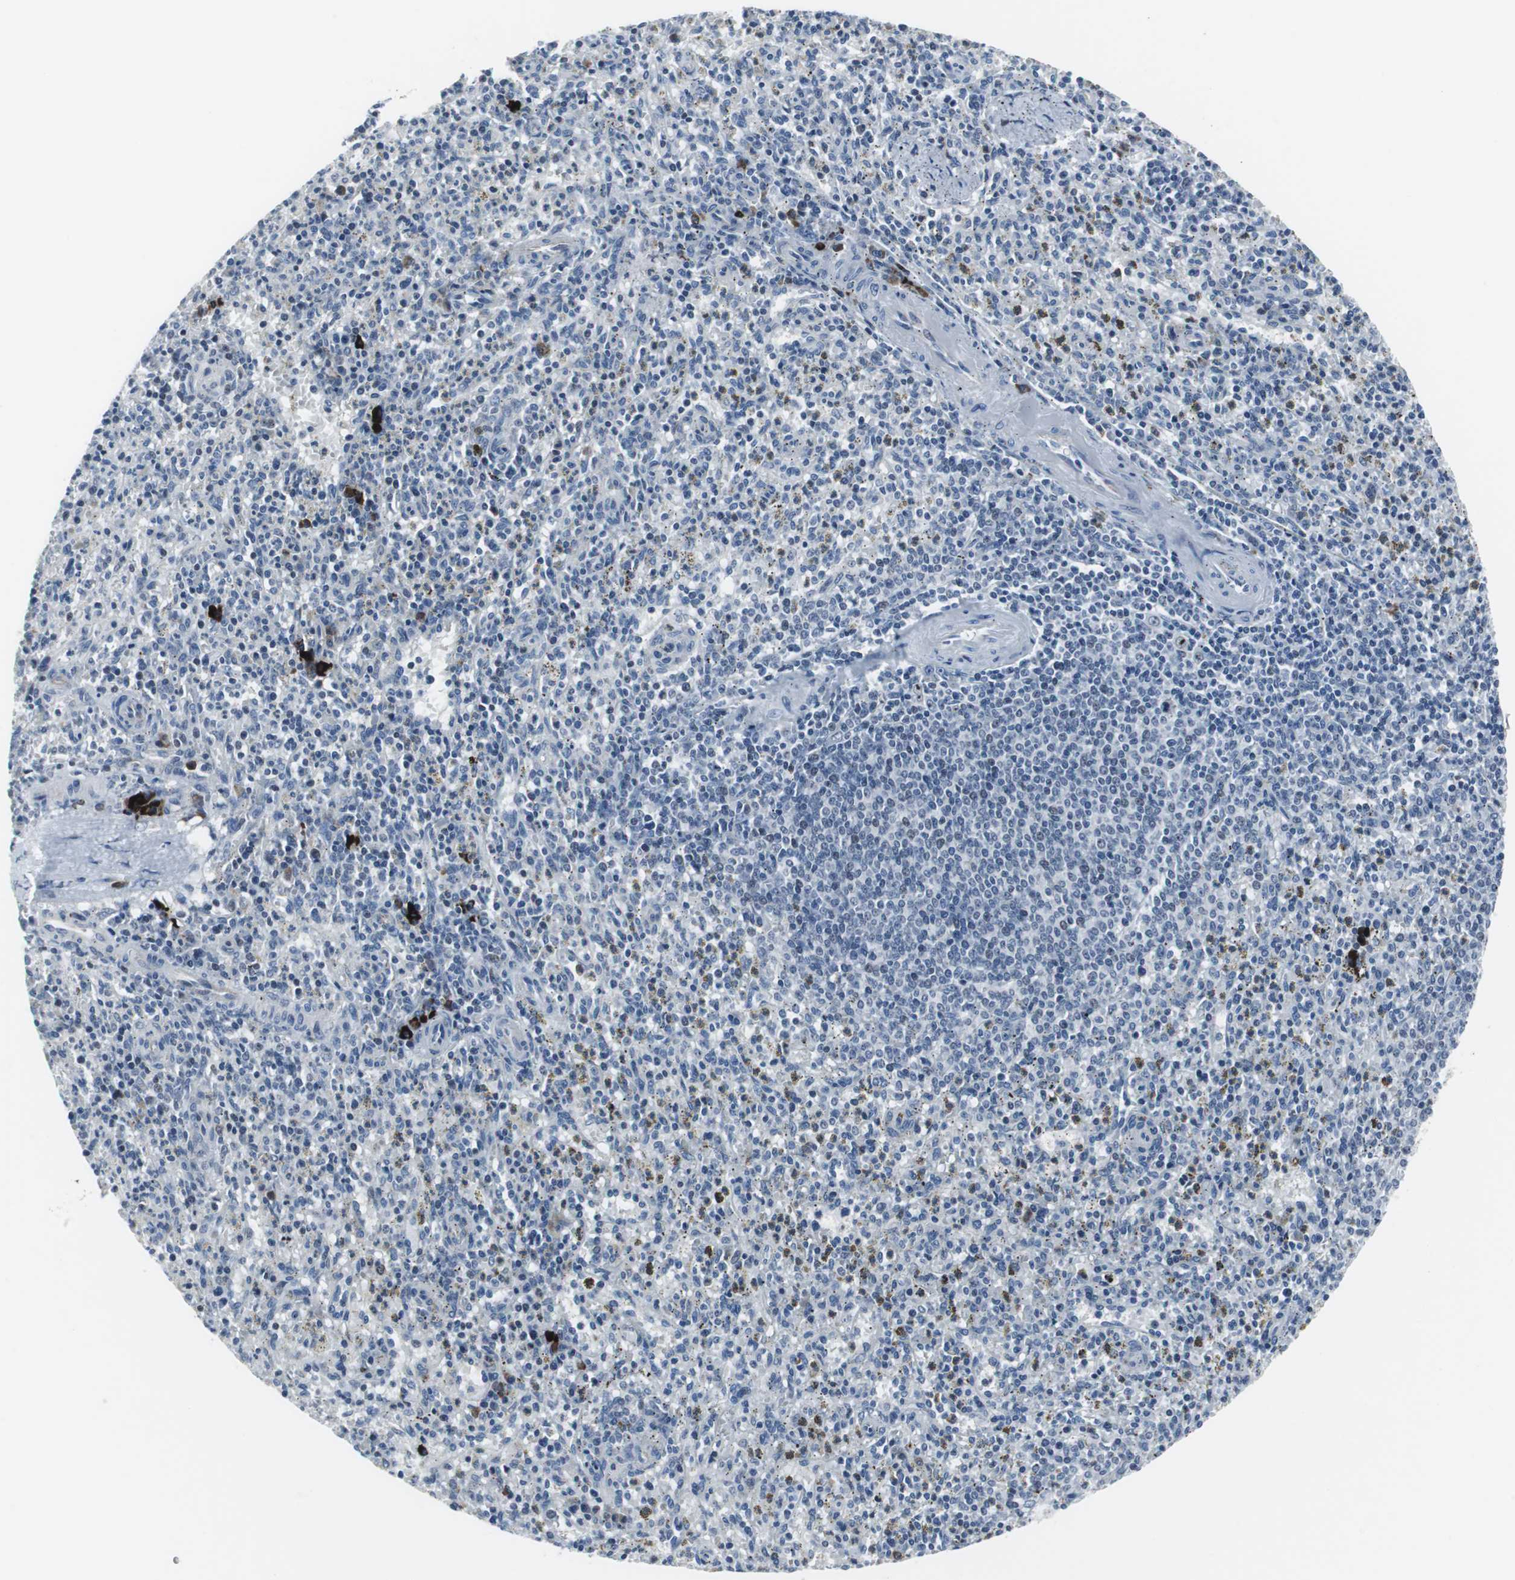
{"staining": {"intensity": "negative", "quantity": "none", "location": "none"}, "tissue": "spleen", "cell_type": "Cells in red pulp", "image_type": "normal", "snomed": [{"axis": "morphology", "description": "Normal tissue, NOS"}, {"axis": "topography", "description": "Spleen"}], "caption": "This is a photomicrograph of immunohistochemistry (IHC) staining of benign spleen, which shows no positivity in cells in red pulp.", "gene": "DOK1", "patient": {"sex": "male", "age": 72}}